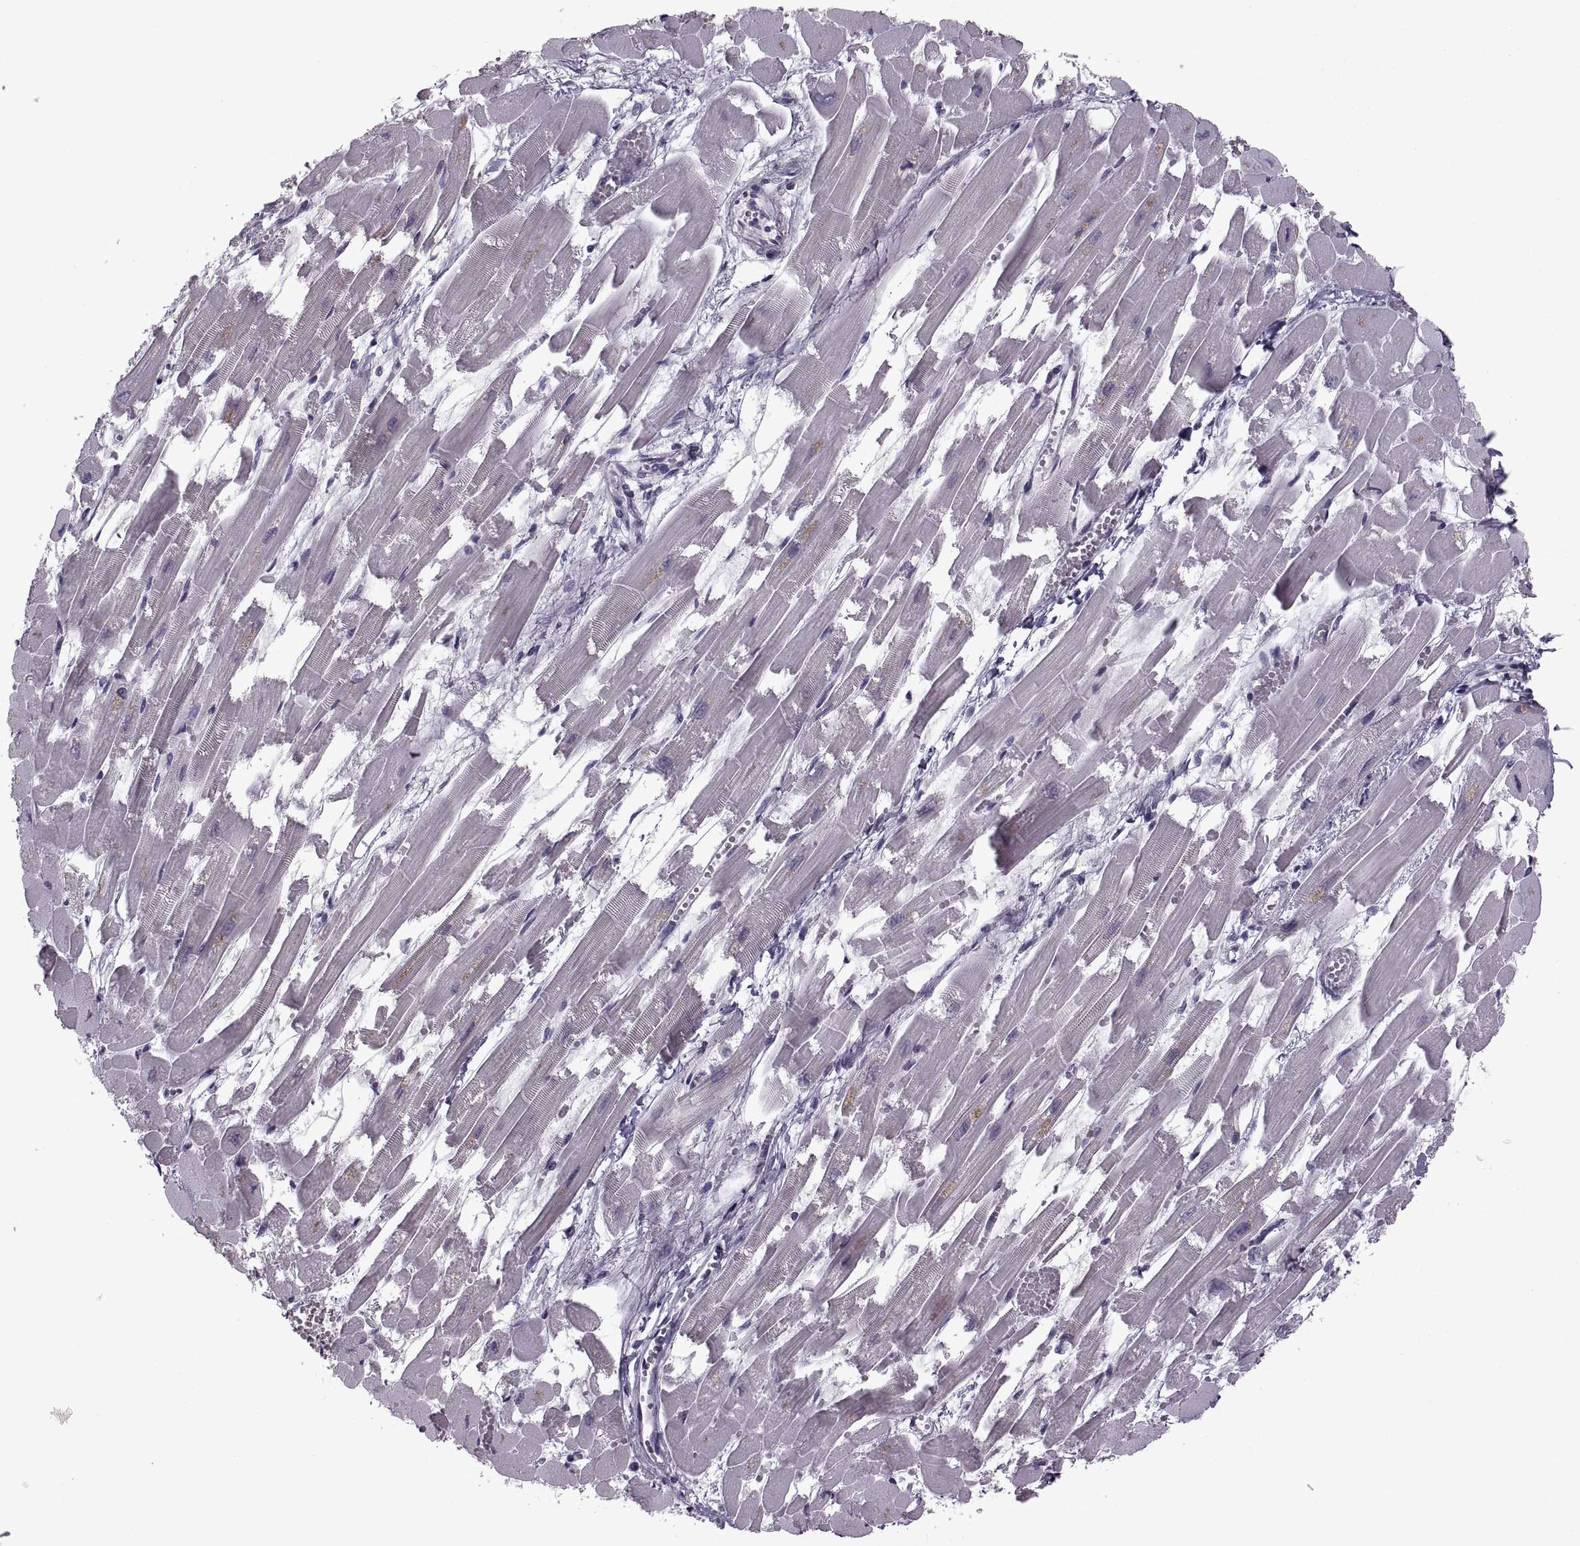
{"staining": {"intensity": "negative", "quantity": "none", "location": "none"}, "tissue": "heart muscle", "cell_type": "Cardiomyocytes", "image_type": "normal", "snomed": [{"axis": "morphology", "description": "Normal tissue, NOS"}, {"axis": "topography", "description": "Heart"}], "caption": "This photomicrograph is of unremarkable heart muscle stained with immunohistochemistry to label a protein in brown with the nuclei are counter-stained blue. There is no expression in cardiomyocytes.", "gene": "PAGE2B", "patient": {"sex": "female", "age": 52}}